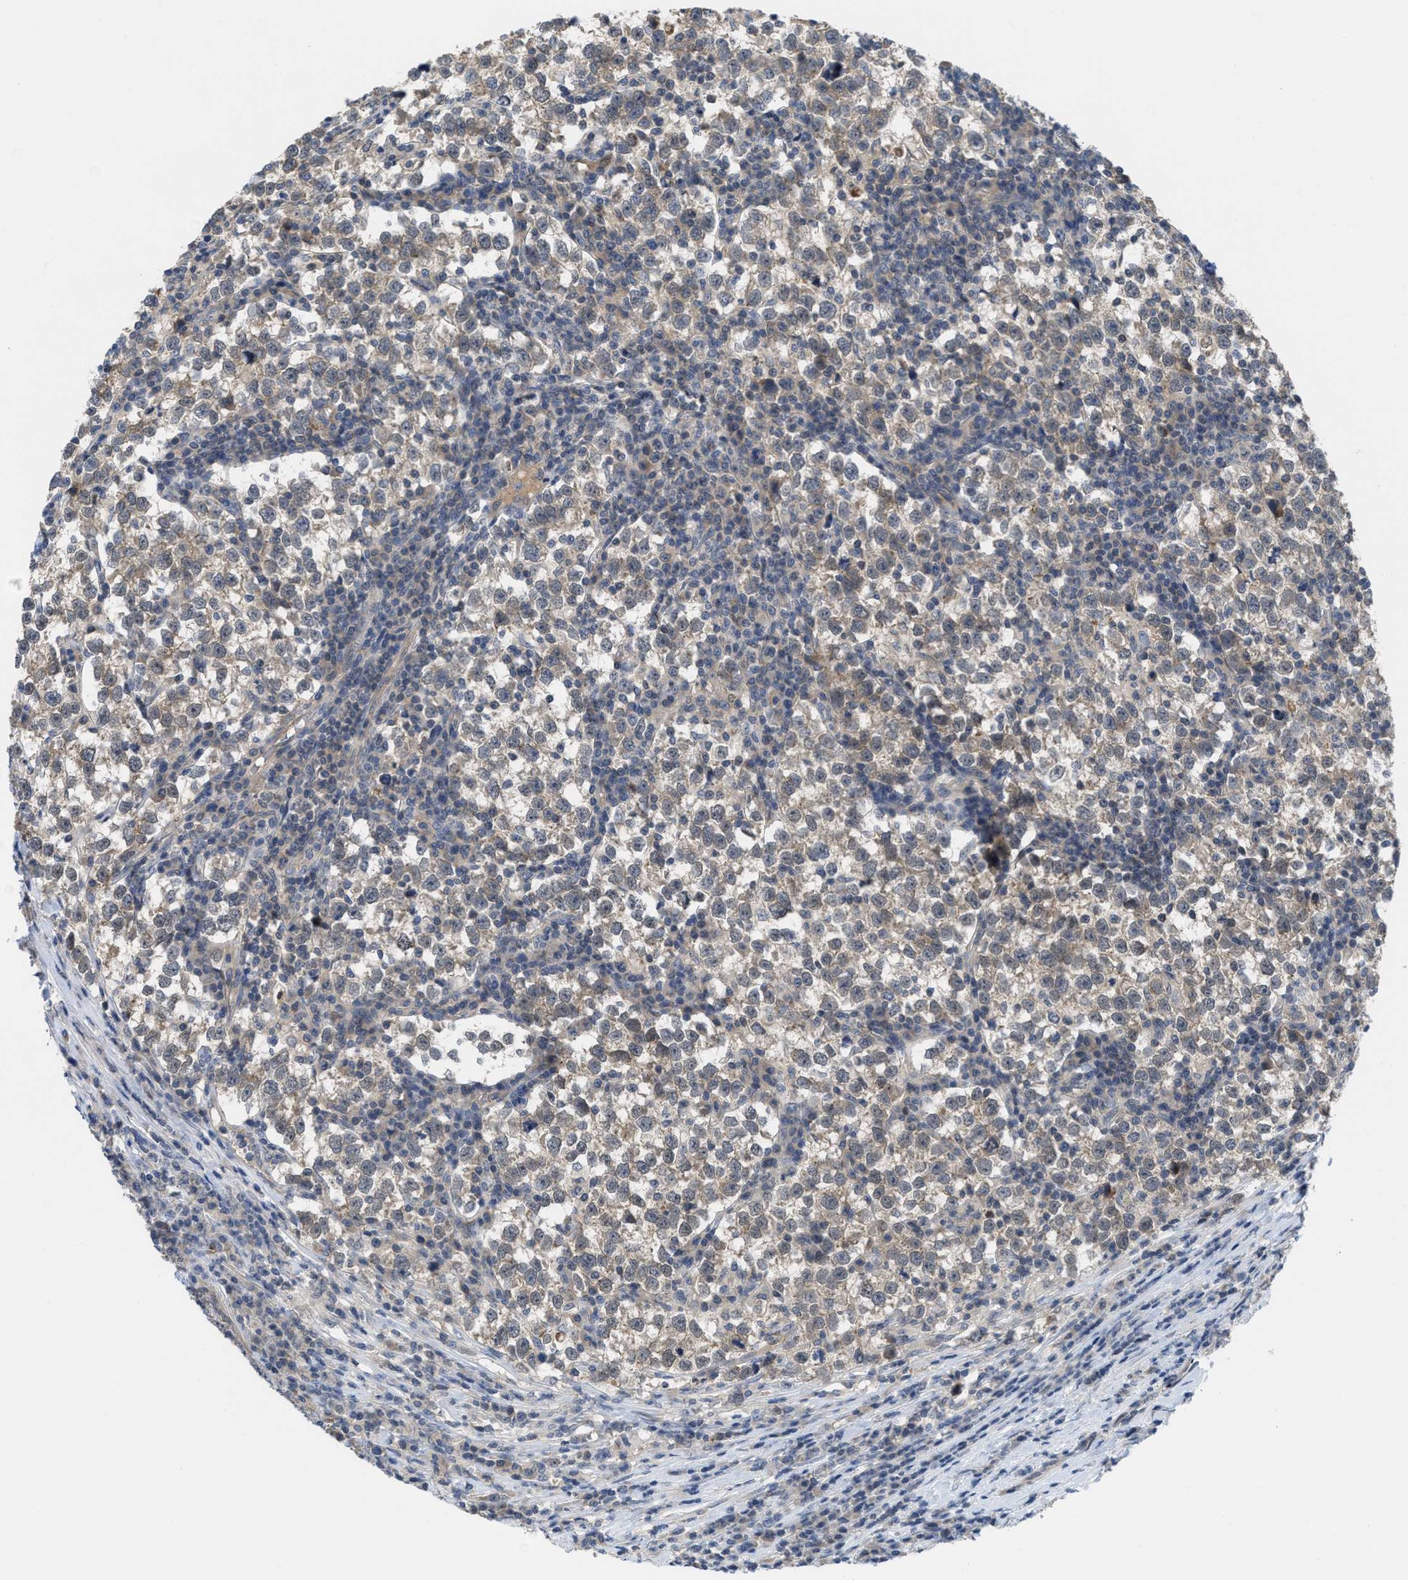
{"staining": {"intensity": "negative", "quantity": "none", "location": "none"}, "tissue": "testis cancer", "cell_type": "Tumor cells", "image_type": "cancer", "snomed": [{"axis": "morphology", "description": "Normal tissue, NOS"}, {"axis": "morphology", "description": "Seminoma, NOS"}, {"axis": "topography", "description": "Testis"}], "caption": "The histopathology image demonstrates no staining of tumor cells in seminoma (testis). Brightfield microscopy of immunohistochemistry stained with DAB (3,3'-diaminobenzidine) (brown) and hematoxylin (blue), captured at high magnification.", "gene": "LDAF1", "patient": {"sex": "male", "age": 43}}